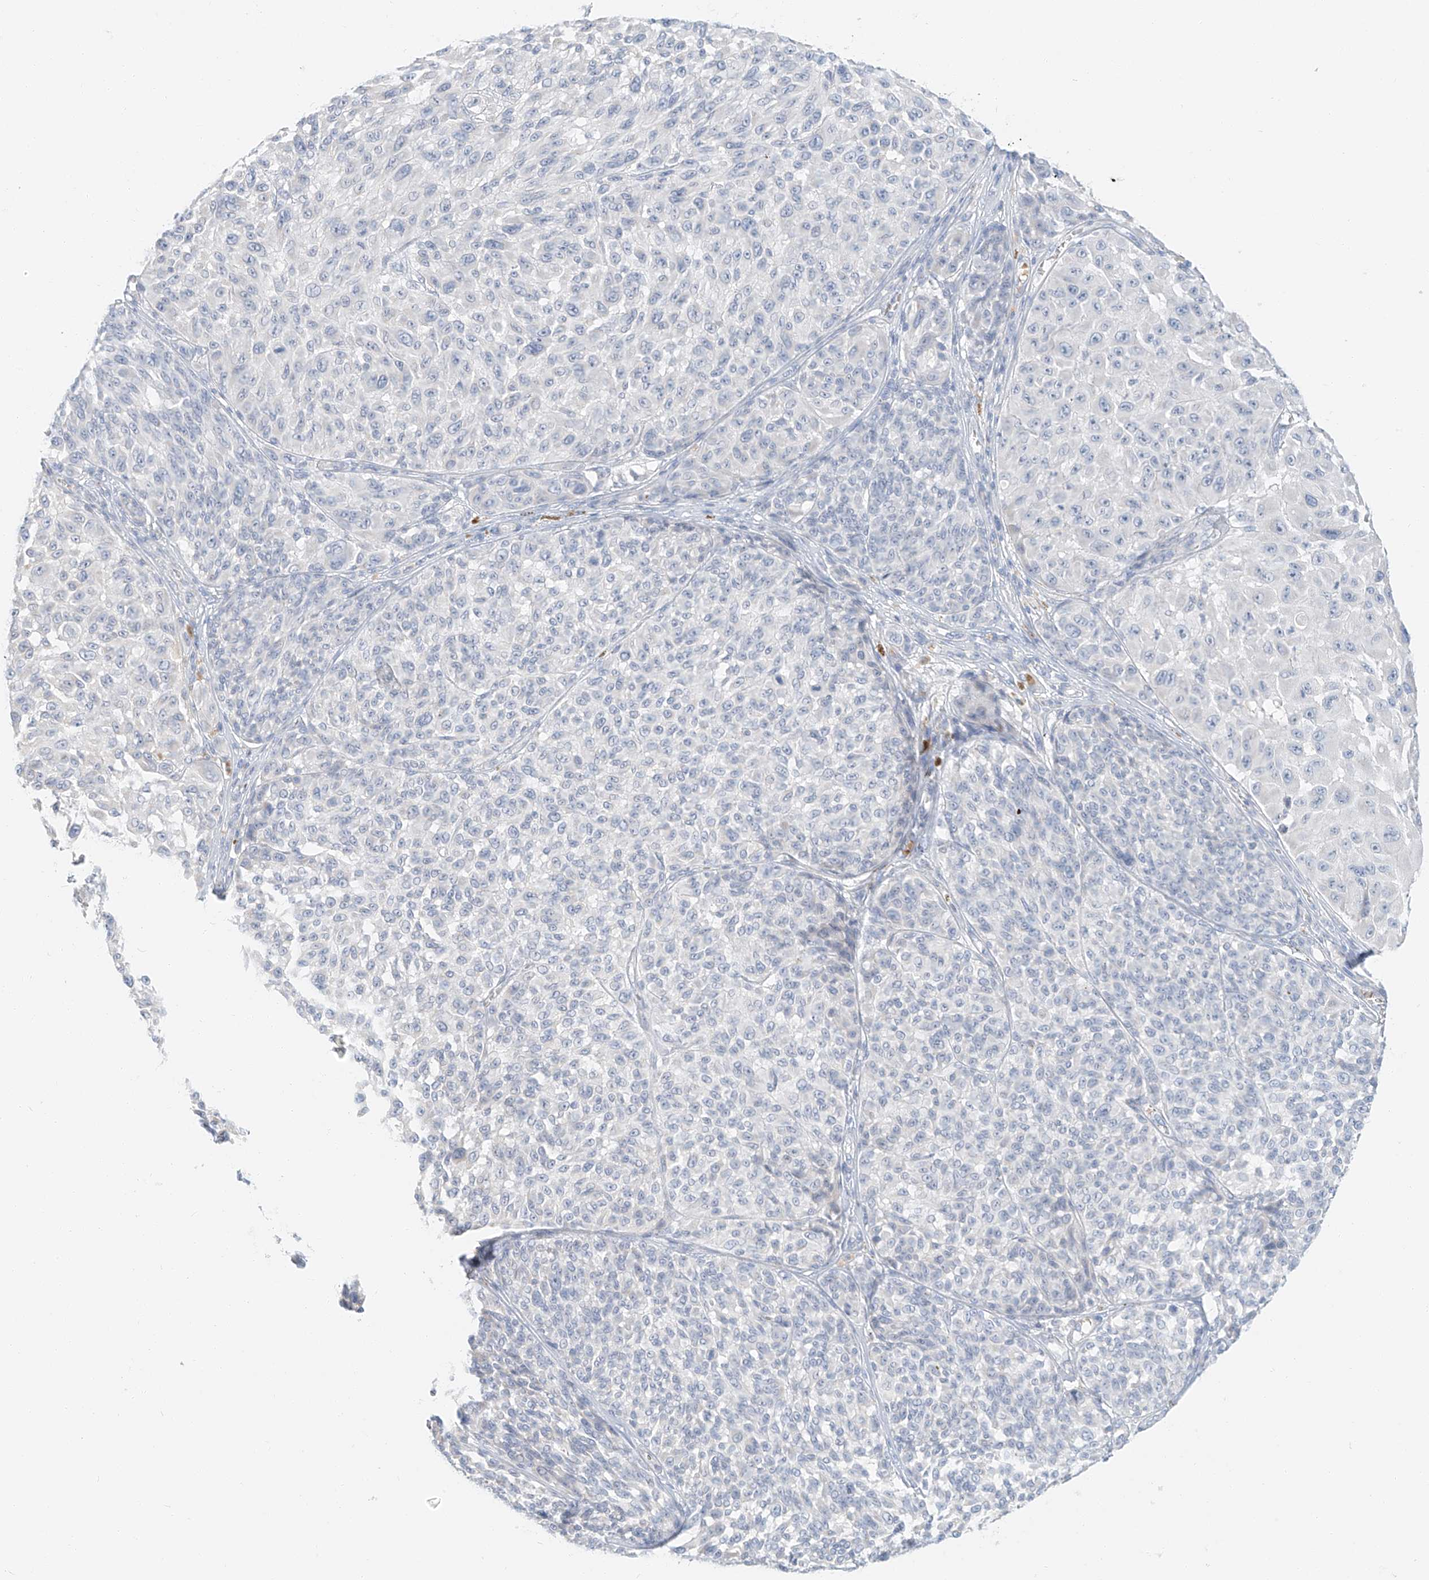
{"staining": {"intensity": "negative", "quantity": "none", "location": "none"}, "tissue": "melanoma", "cell_type": "Tumor cells", "image_type": "cancer", "snomed": [{"axis": "morphology", "description": "Malignant melanoma, NOS"}, {"axis": "topography", "description": "Skin"}], "caption": "Immunohistochemistry (IHC) photomicrograph of neoplastic tissue: human malignant melanoma stained with DAB reveals no significant protein expression in tumor cells. (DAB immunohistochemistry, high magnification).", "gene": "PGC", "patient": {"sex": "male", "age": 83}}